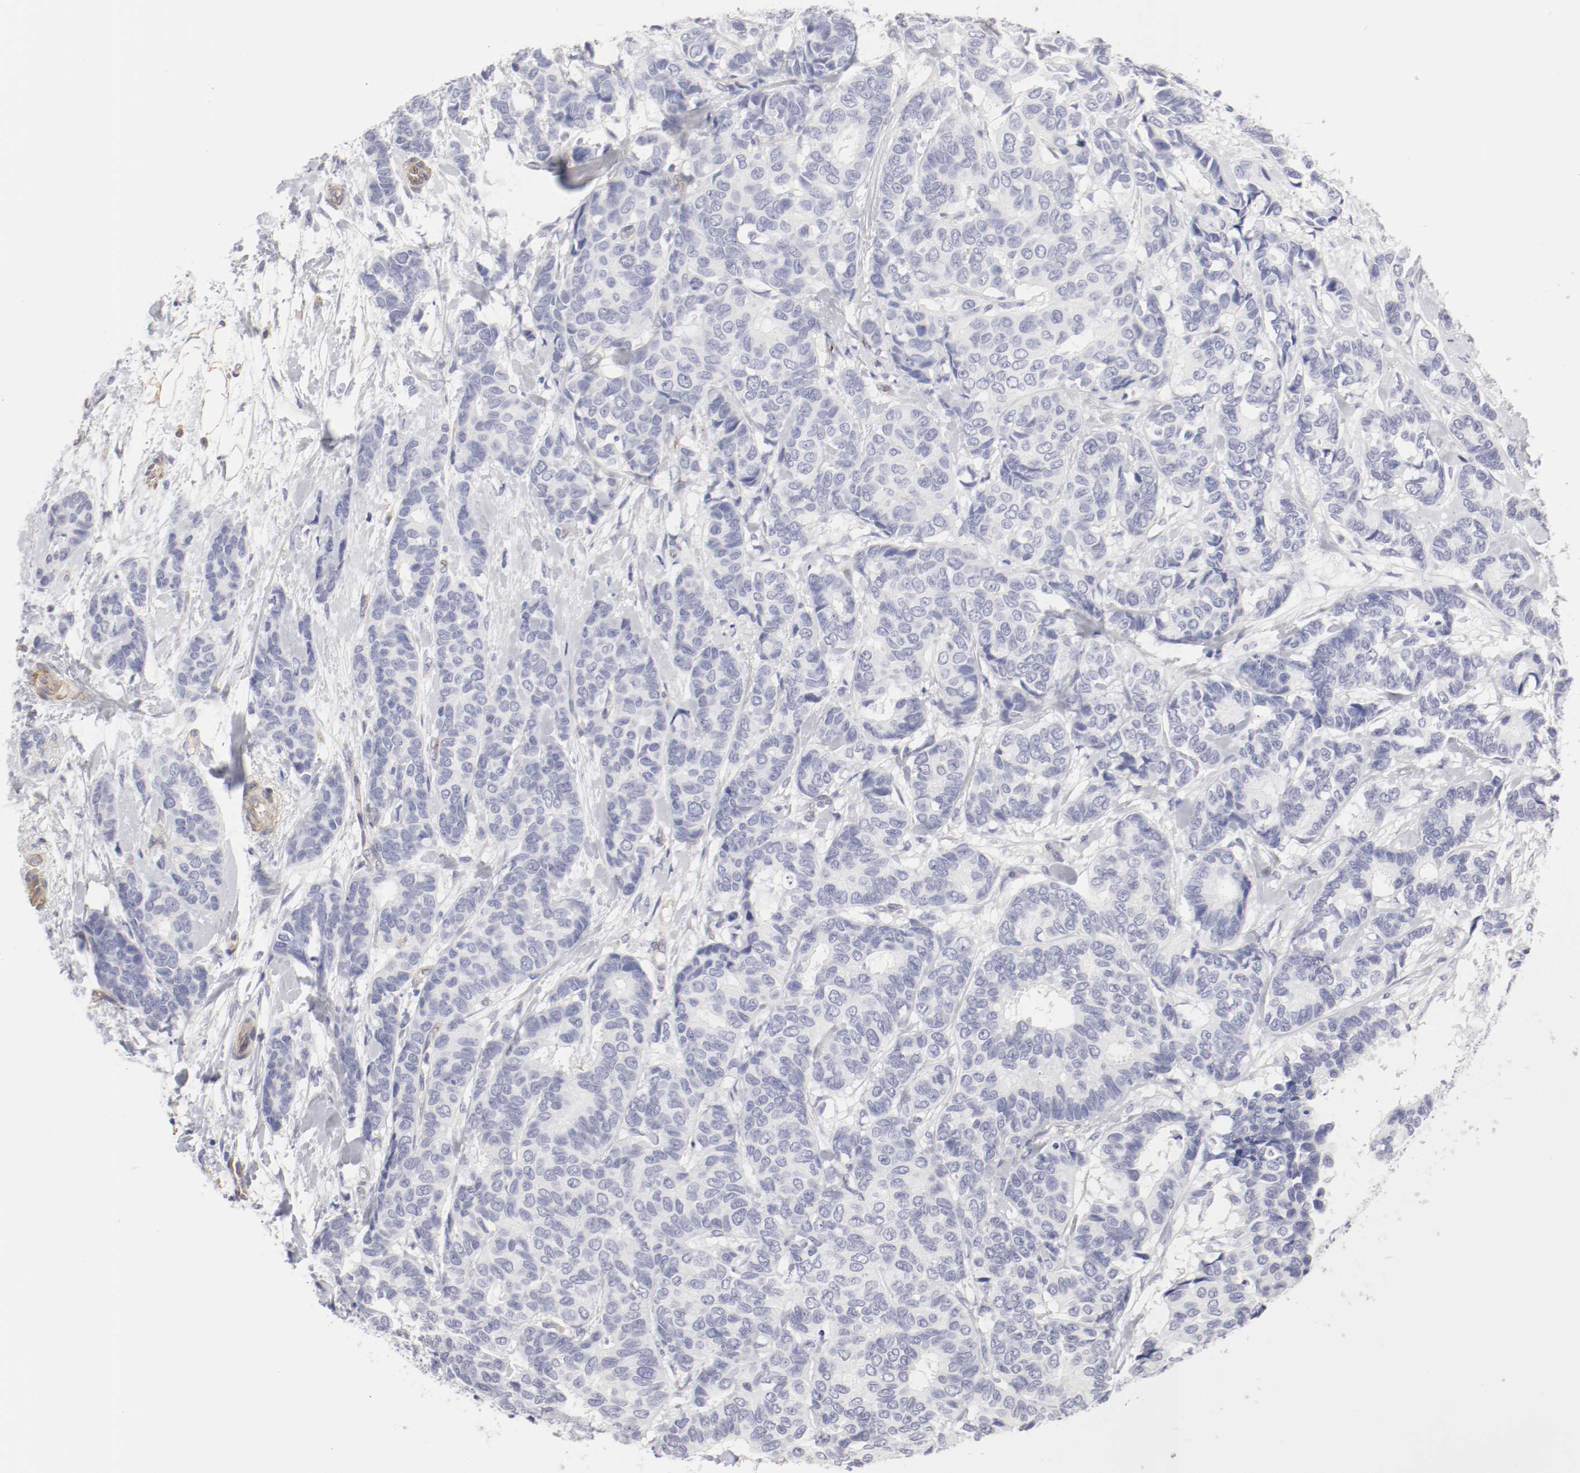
{"staining": {"intensity": "negative", "quantity": "none", "location": "none"}, "tissue": "breast cancer", "cell_type": "Tumor cells", "image_type": "cancer", "snomed": [{"axis": "morphology", "description": "Duct carcinoma"}, {"axis": "topography", "description": "Breast"}], "caption": "Micrograph shows no protein expression in tumor cells of invasive ductal carcinoma (breast) tissue.", "gene": "LAX1", "patient": {"sex": "female", "age": 87}}